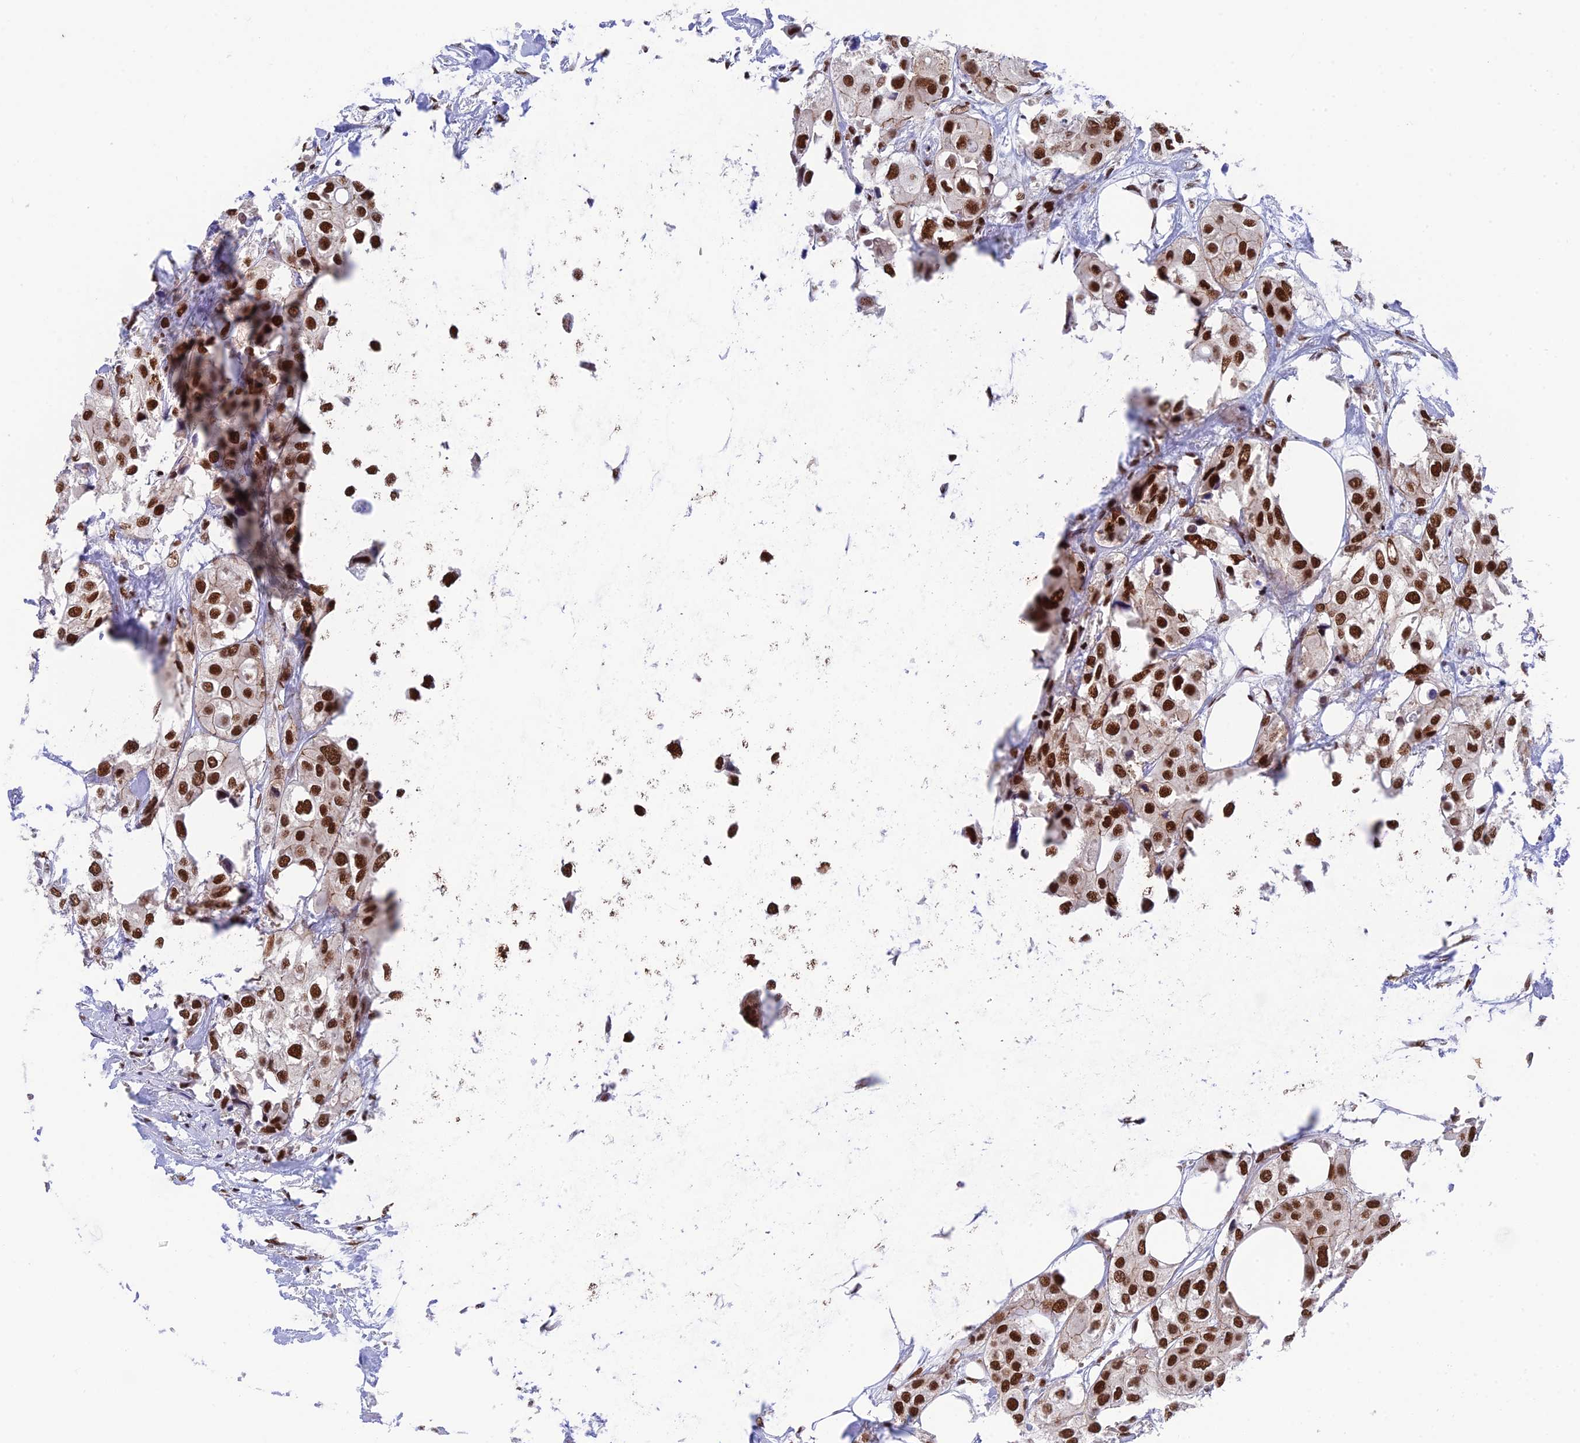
{"staining": {"intensity": "strong", "quantity": ">75%", "location": "nuclear"}, "tissue": "urothelial cancer", "cell_type": "Tumor cells", "image_type": "cancer", "snomed": [{"axis": "morphology", "description": "Urothelial carcinoma, High grade"}, {"axis": "topography", "description": "Urinary bladder"}], "caption": "A high-resolution micrograph shows immunohistochemistry (IHC) staining of urothelial cancer, which exhibits strong nuclear expression in approximately >75% of tumor cells.", "gene": "EEF1AKMT3", "patient": {"sex": "male", "age": 64}}